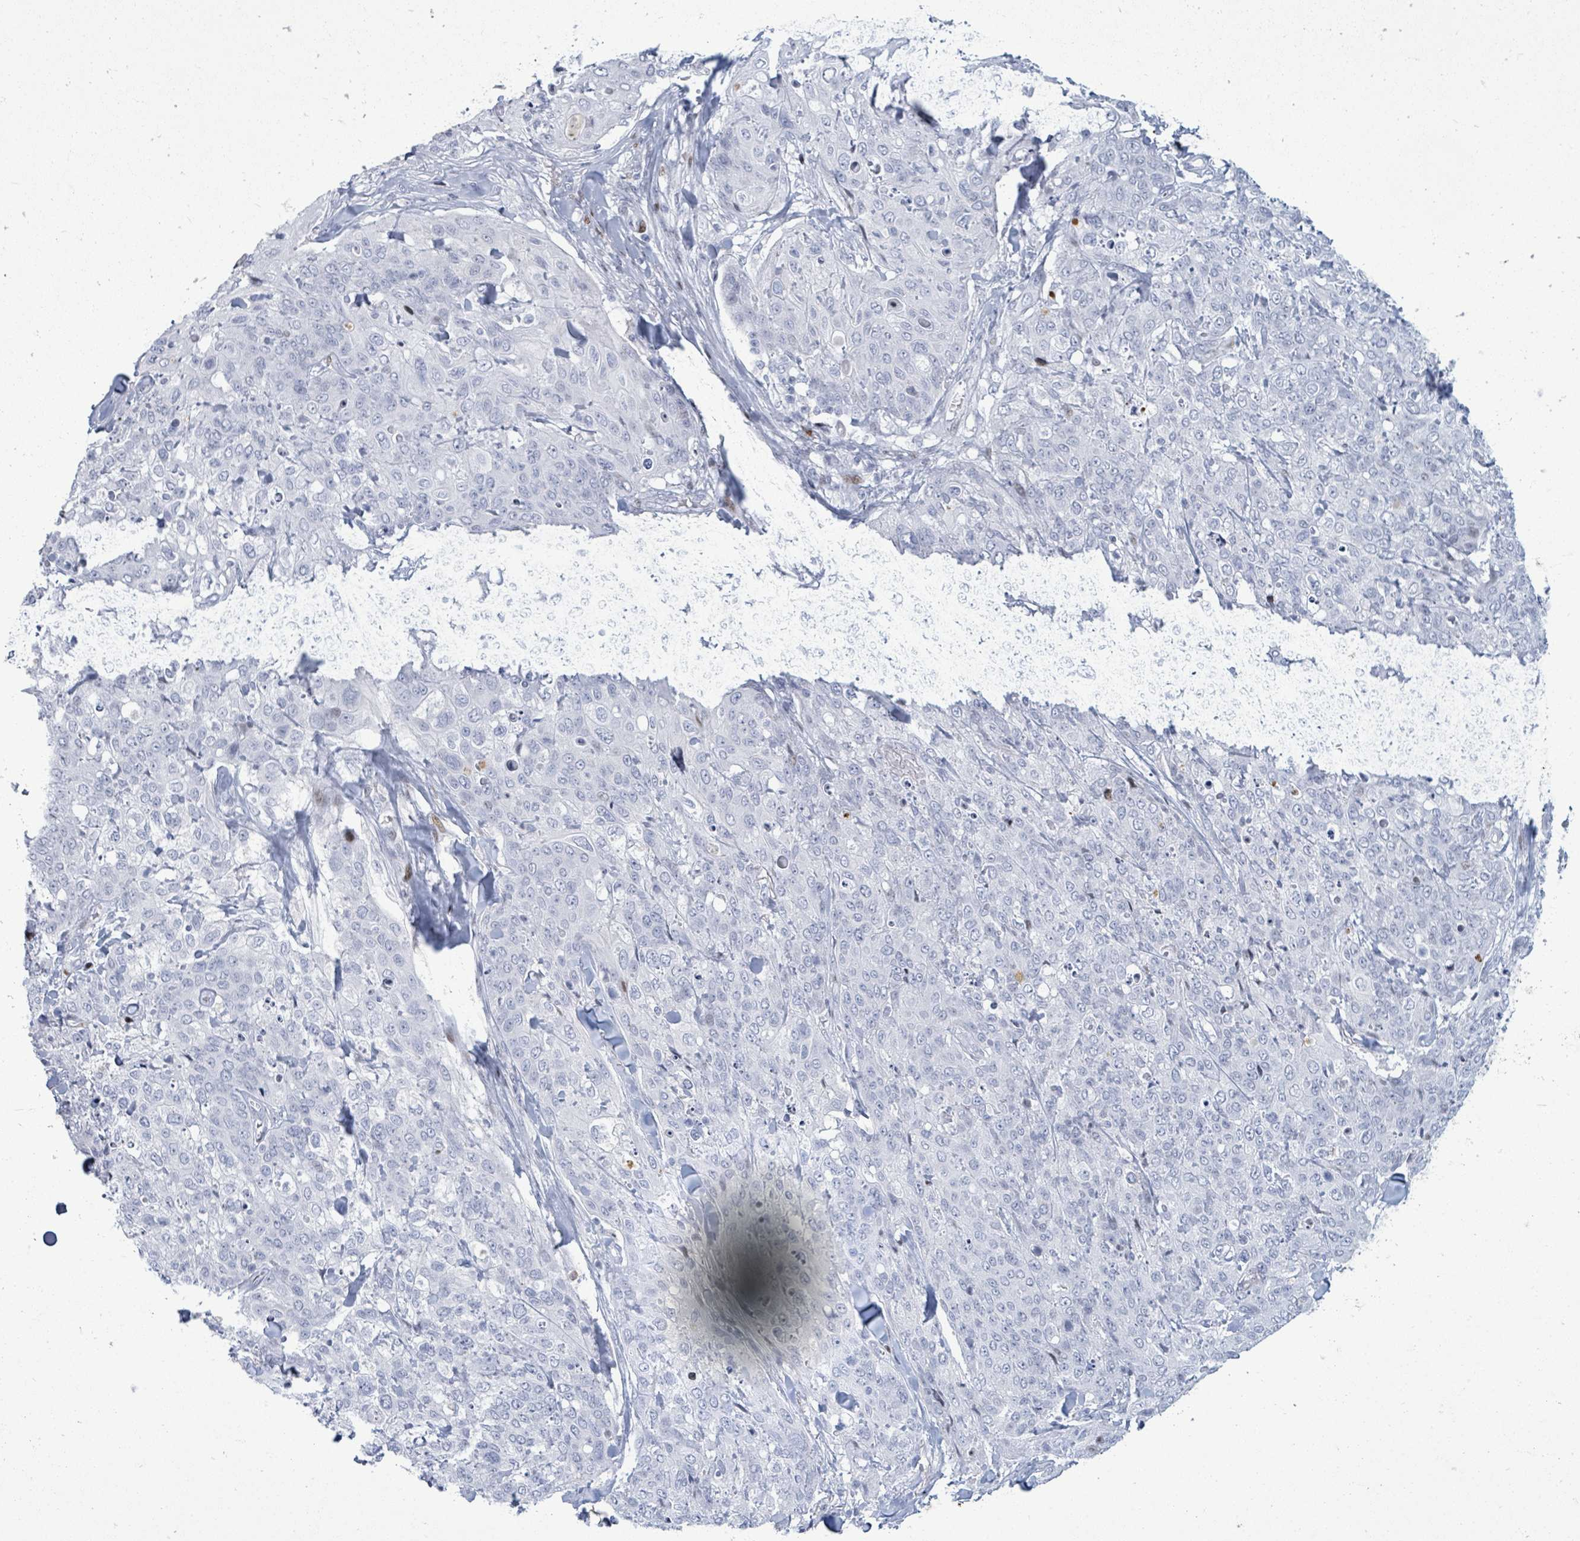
{"staining": {"intensity": "negative", "quantity": "none", "location": "none"}, "tissue": "skin cancer", "cell_type": "Tumor cells", "image_type": "cancer", "snomed": [{"axis": "morphology", "description": "Squamous cell carcinoma, NOS"}, {"axis": "topography", "description": "Skin"}, {"axis": "topography", "description": "Vulva"}], "caption": "An image of human skin squamous cell carcinoma is negative for staining in tumor cells.", "gene": "MALL", "patient": {"sex": "female", "age": 85}}